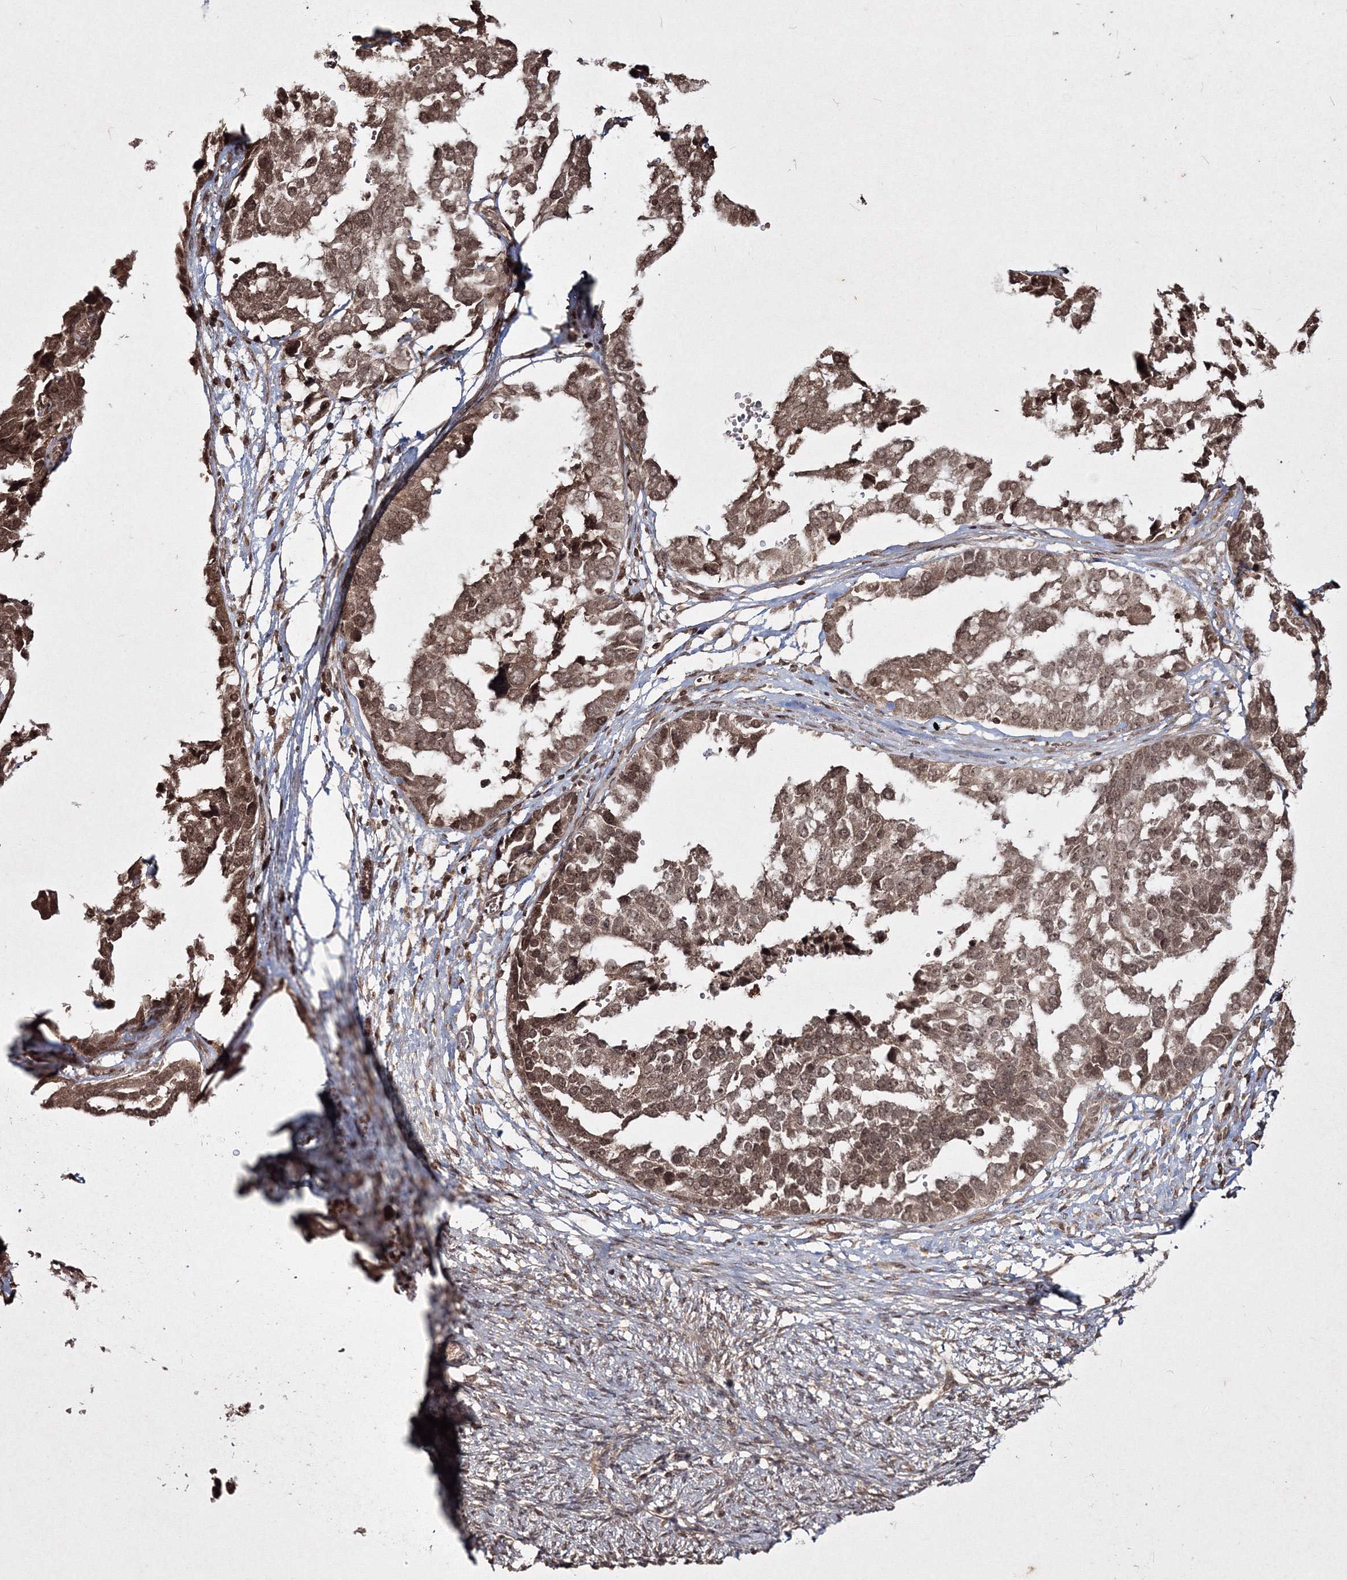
{"staining": {"intensity": "moderate", "quantity": ">75%", "location": "cytoplasmic/membranous,nuclear"}, "tissue": "ovarian cancer", "cell_type": "Tumor cells", "image_type": "cancer", "snomed": [{"axis": "morphology", "description": "Cystadenocarcinoma, serous, NOS"}, {"axis": "topography", "description": "Ovary"}], "caption": "Immunohistochemical staining of ovarian serous cystadenocarcinoma exhibits moderate cytoplasmic/membranous and nuclear protein positivity in about >75% of tumor cells. The staining was performed using DAB, with brown indicating positive protein expression. Nuclei are stained blue with hematoxylin.", "gene": "PEX13", "patient": {"sex": "female", "age": 44}}